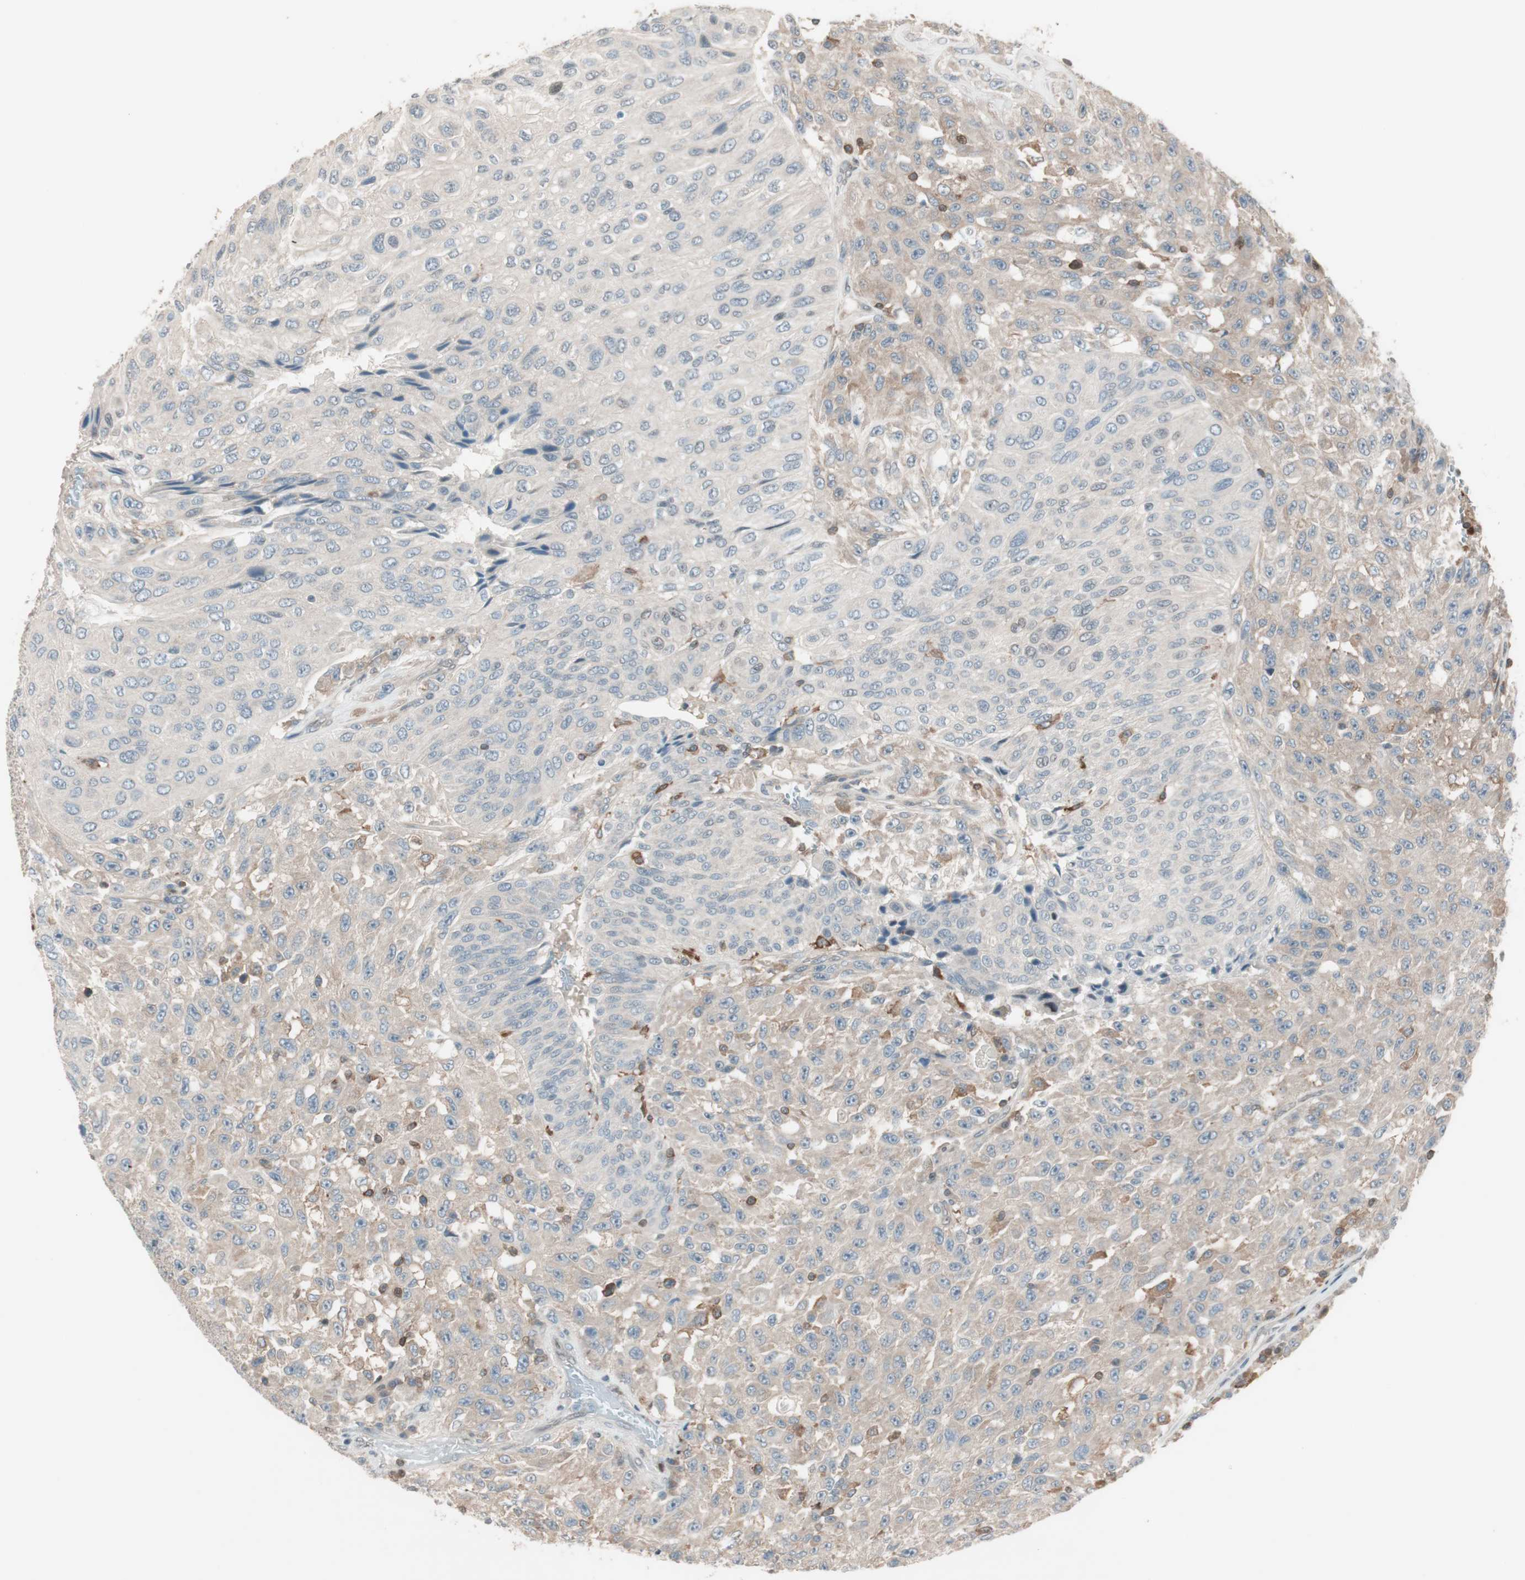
{"staining": {"intensity": "weak", "quantity": "25%-75%", "location": "cytoplasmic/membranous"}, "tissue": "urothelial cancer", "cell_type": "Tumor cells", "image_type": "cancer", "snomed": [{"axis": "morphology", "description": "Urothelial carcinoma, High grade"}, {"axis": "topography", "description": "Urinary bladder"}], "caption": "A micrograph of urothelial cancer stained for a protein demonstrates weak cytoplasmic/membranous brown staining in tumor cells.", "gene": "BIN1", "patient": {"sex": "male", "age": 66}}